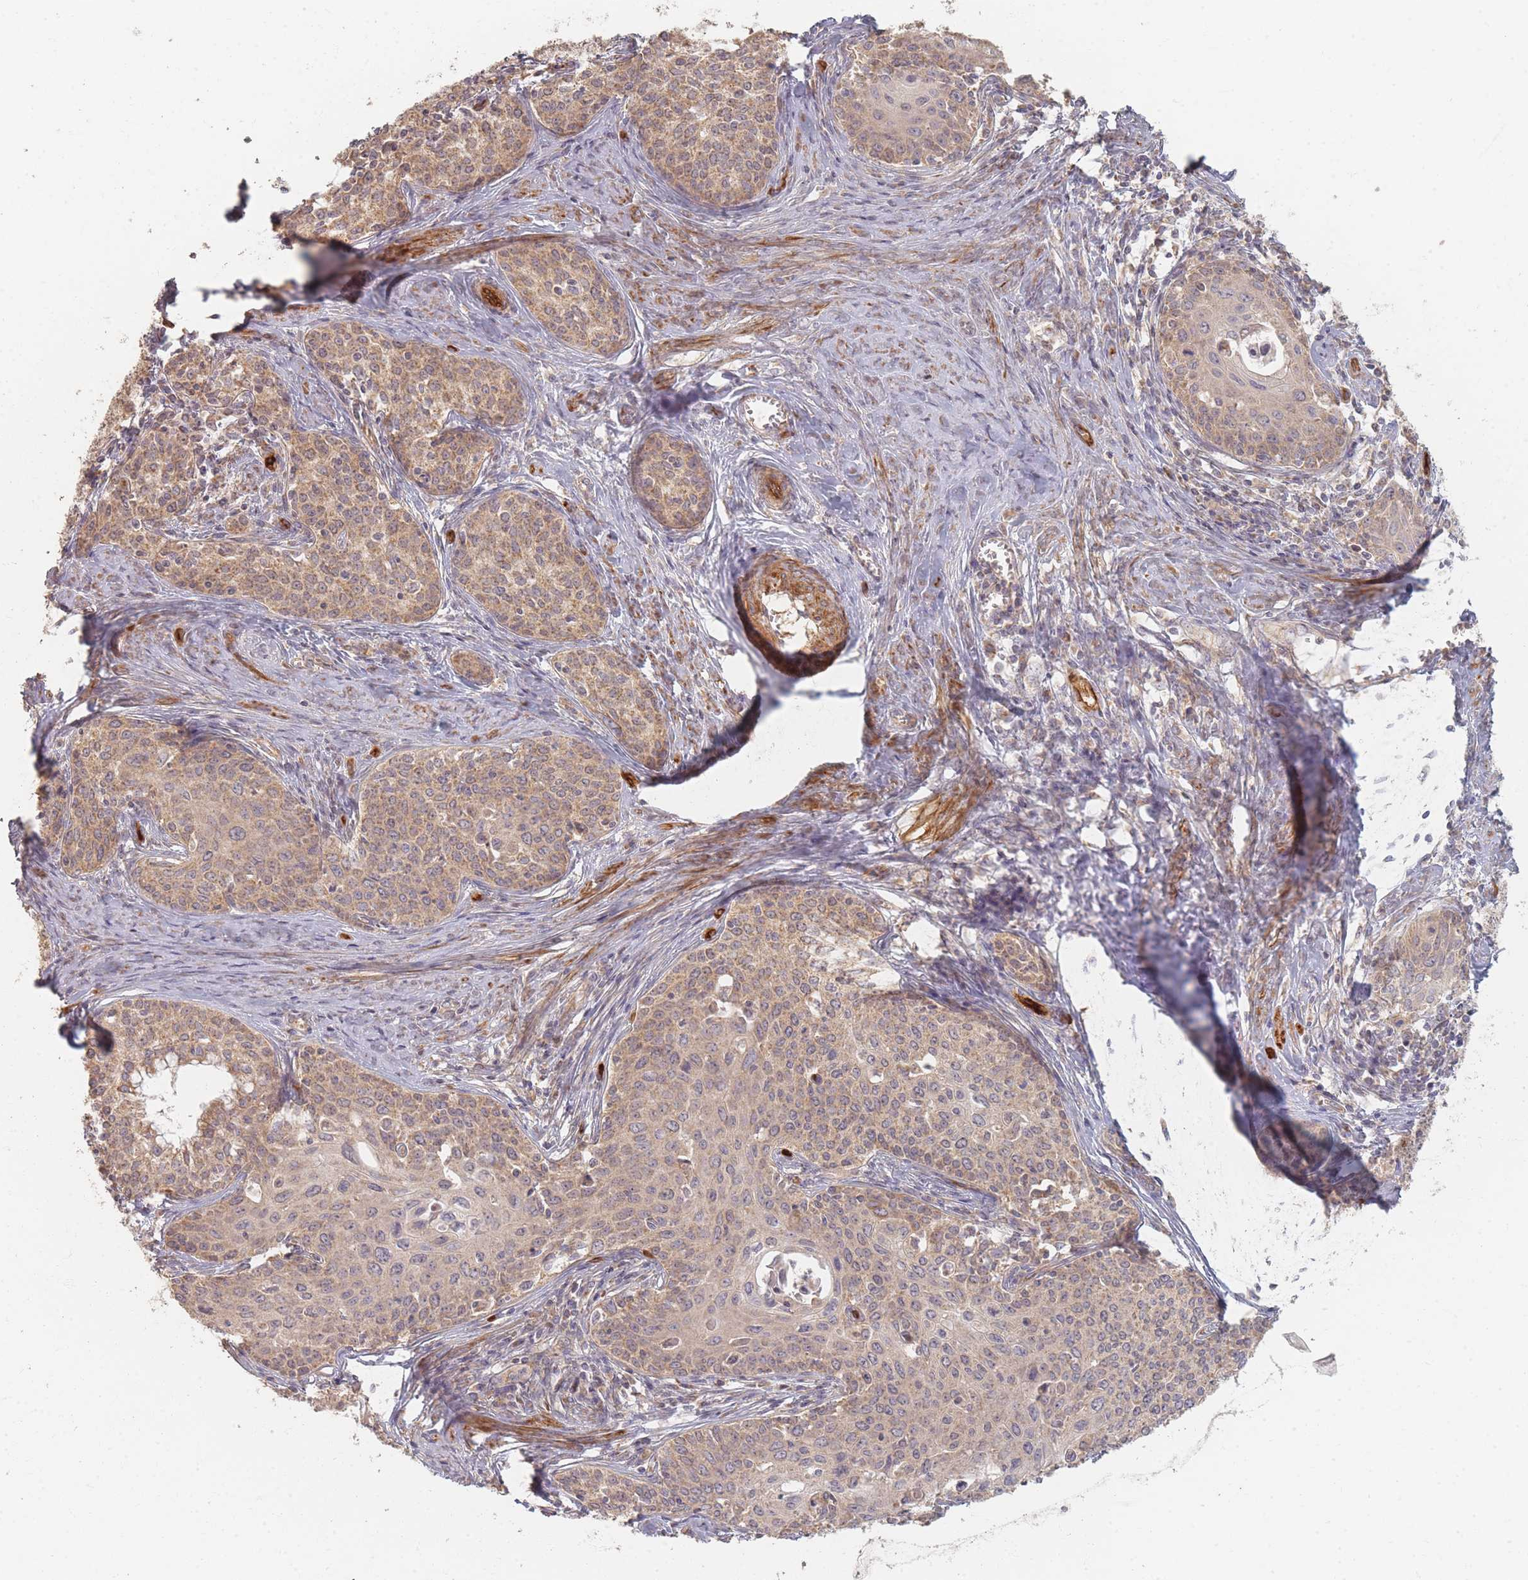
{"staining": {"intensity": "weak", "quantity": ">75%", "location": "cytoplasmic/membranous"}, "tissue": "cervical cancer", "cell_type": "Tumor cells", "image_type": "cancer", "snomed": [{"axis": "morphology", "description": "Squamous cell carcinoma, NOS"}, {"axis": "morphology", "description": "Adenocarcinoma, NOS"}, {"axis": "topography", "description": "Cervix"}], "caption": "Immunohistochemical staining of cervical squamous cell carcinoma shows weak cytoplasmic/membranous protein positivity in approximately >75% of tumor cells.", "gene": "MRPS6", "patient": {"sex": "female", "age": 52}}